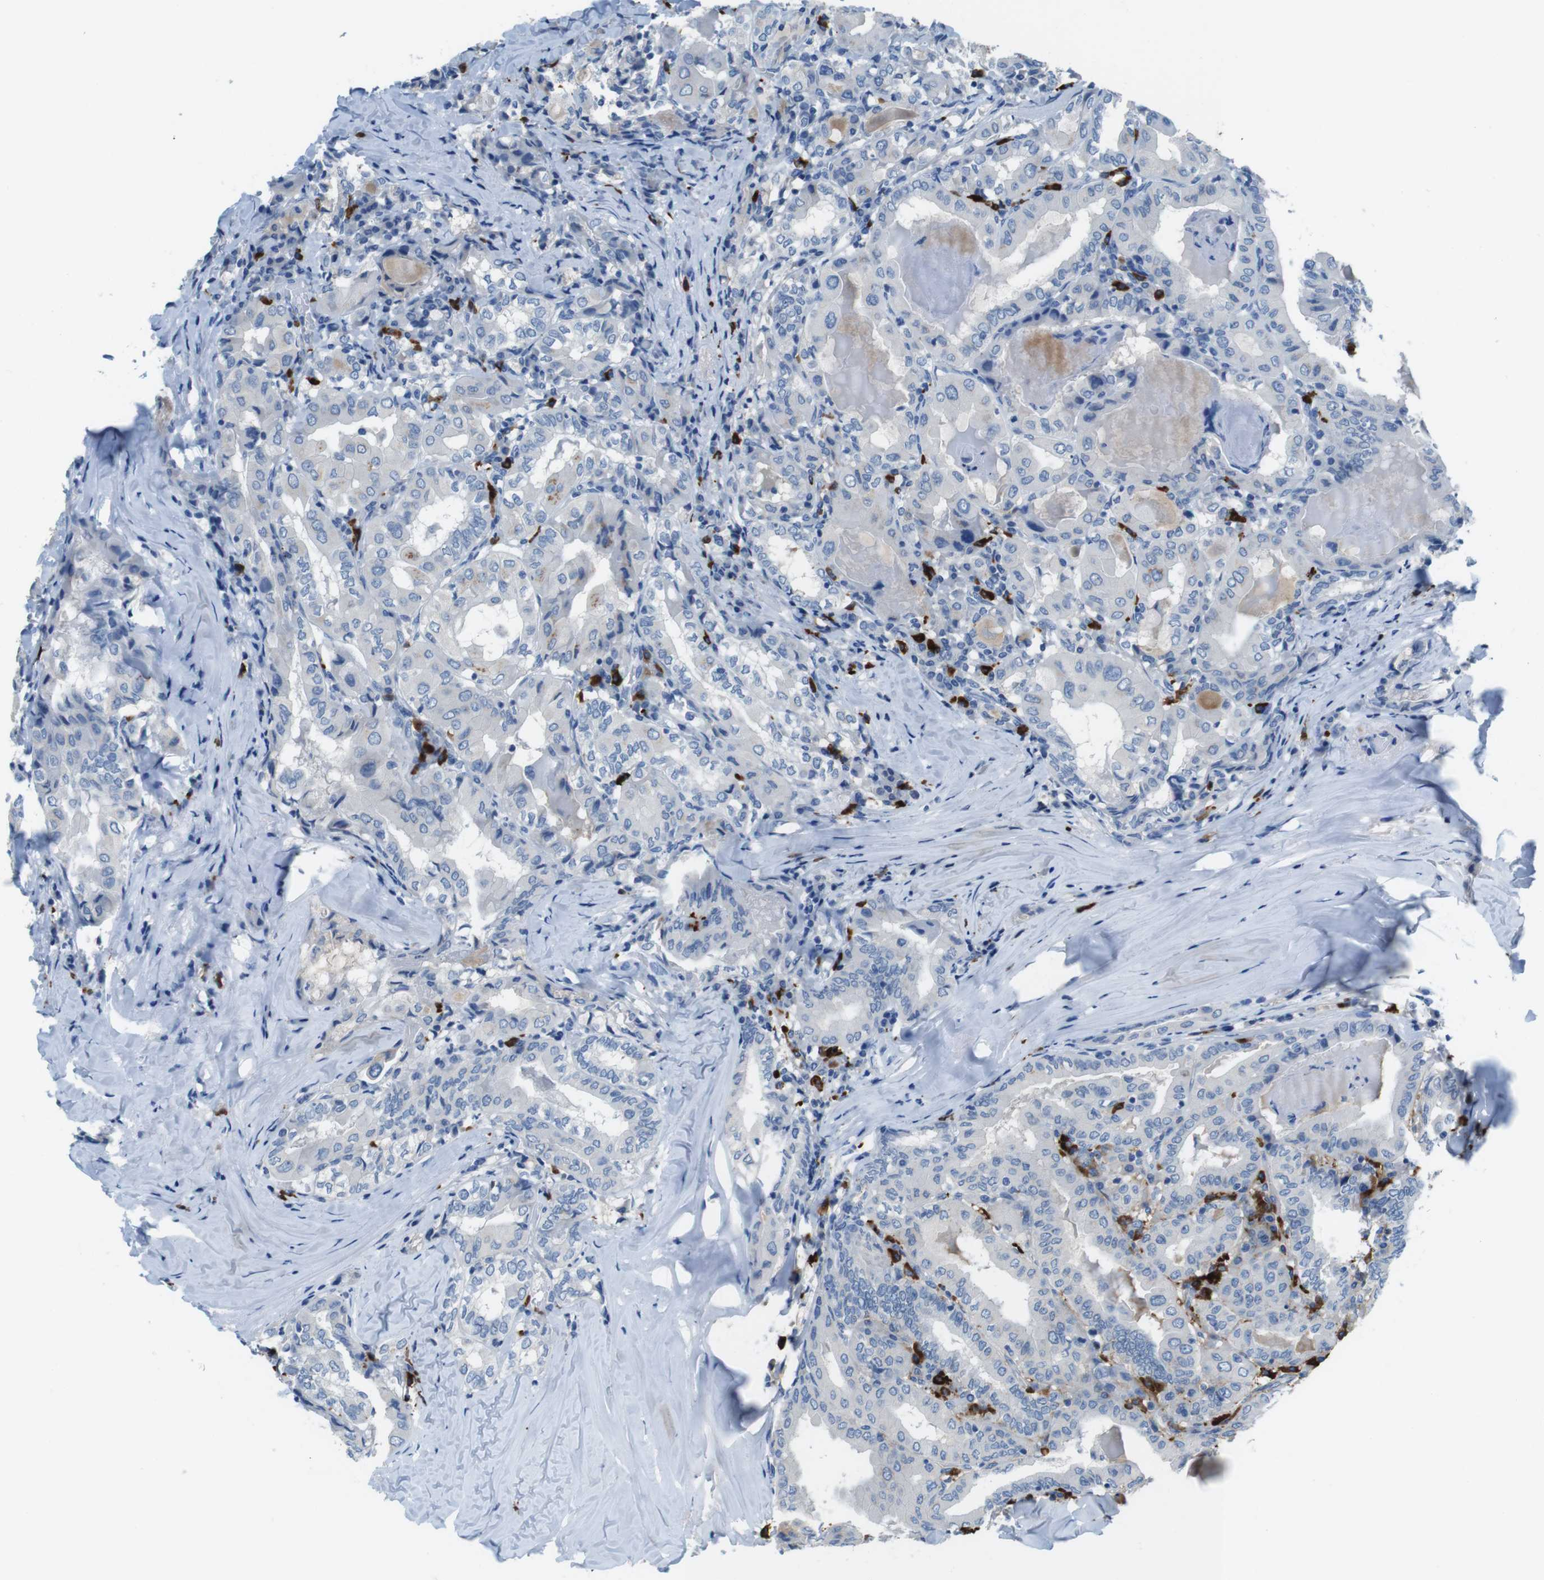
{"staining": {"intensity": "negative", "quantity": "none", "location": "none"}, "tissue": "thyroid cancer", "cell_type": "Tumor cells", "image_type": "cancer", "snomed": [{"axis": "morphology", "description": "Papillary adenocarcinoma, NOS"}, {"axis": "topography", "description": "Thyroid gland"}], "caption": "An image of thyroid papillary adenocarcinoma stained for a protein demonstrates no brown staining in tumor cells. (DAB IHC with hematoxylin counter stain).", "gene": "SLC35A3", "patient": {"sex": "female", "age": 42}}